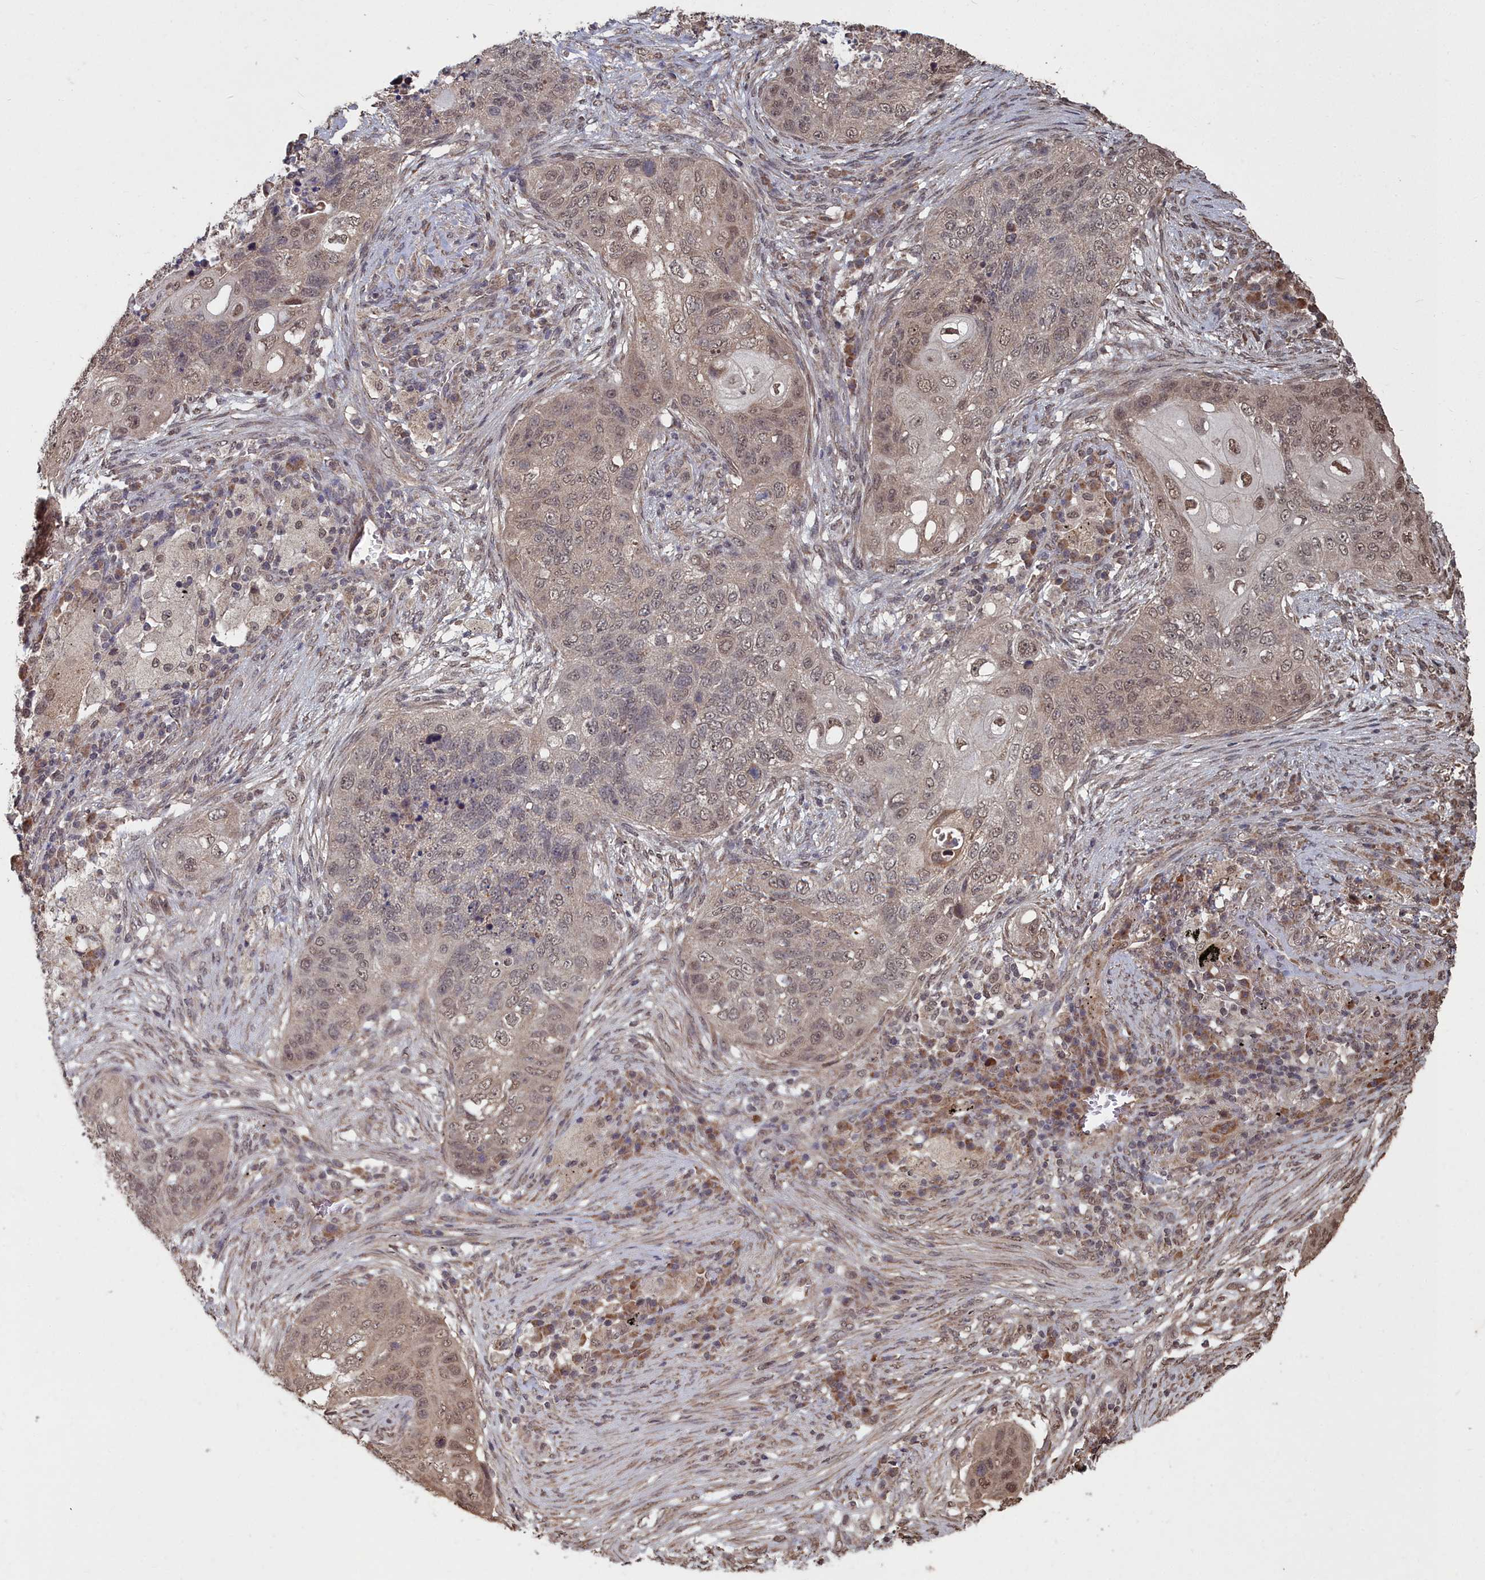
{"staining": {"intensity": "moderate", "quantity": ">75%", "location": "nuclear"}, "tissue": "lung cancer", "cell_type": "Tumor cells", "image_type": "cancer", "snomed": [{"axis": "morphology", "description": "Squamous cell carcinoma, NOS"}, {"axis": "topography", "description": "Lung"}], "caption": "IHC micrograph of neoplastic tissue: lung squamous cell carcinoma stained using immunohistochemistry exhibits medium levels of moderate protein expression localized specifically in the nuclear of tumor cells, appearing as a nuclear brown color.", "gene": "CCNP", "patient": {"sex": "female", "age": 63}}